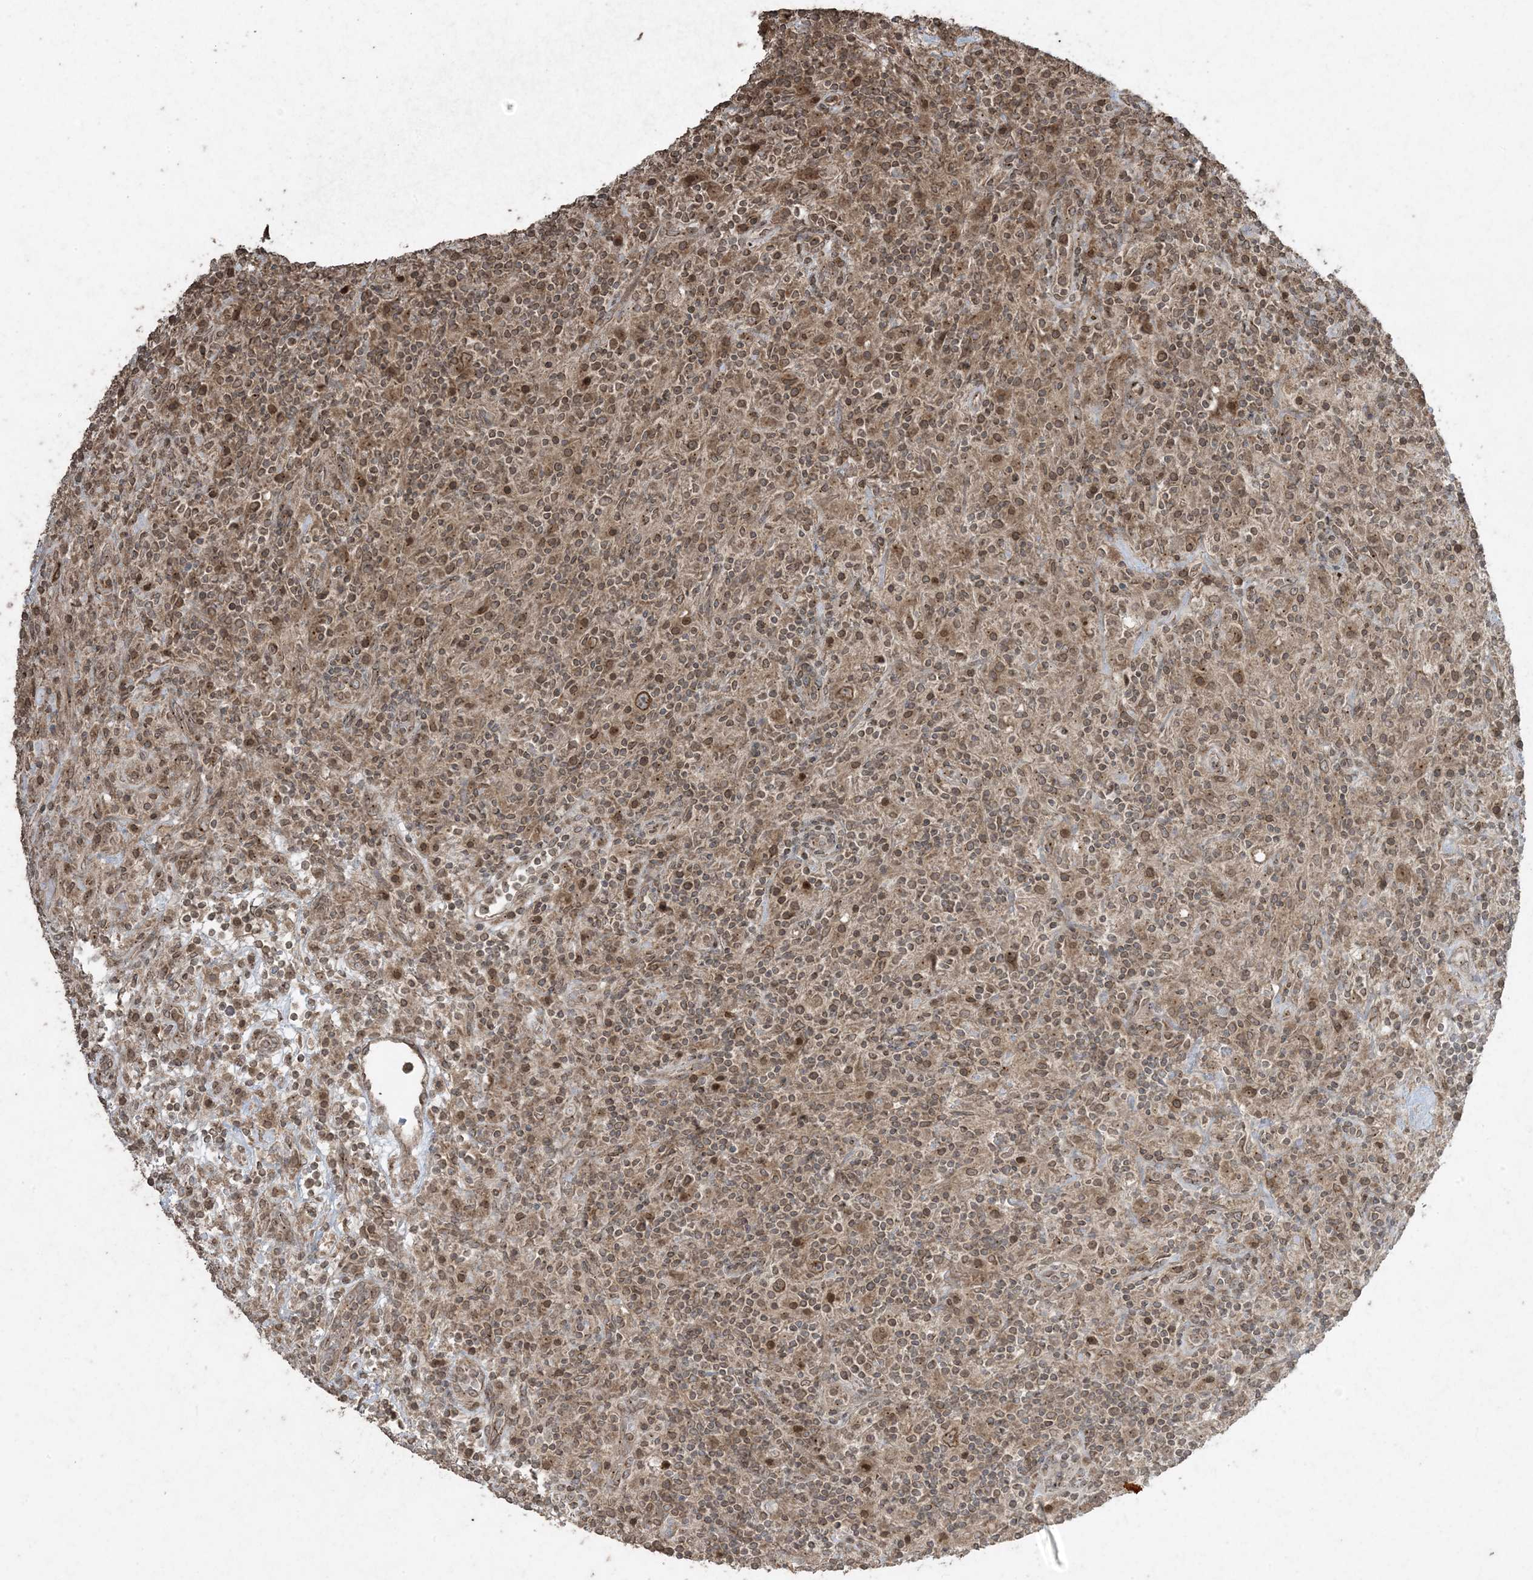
{"staining": {"intensity": "moderate", "quantity": ">75%", "location": "cytoplasmic/membranous,nuclear"}, "tissue": "lymphoma", "cell_type": "Tumor cells", "image_type": "cancer", "snomed": [{"axis": "morphology", "description": "Hodgkin's disease, NOS"}, {"axis": "topography", "description": "Lymph node"}], "caption": "Protein analysis of Hodgkin's disease tissue exhibits moderate cytoplasmic/membranous and nuclear positivity in about >75% of tumor cells.", "gene": "DDX19B", "patient": {"sex": "male", "age": 70}}